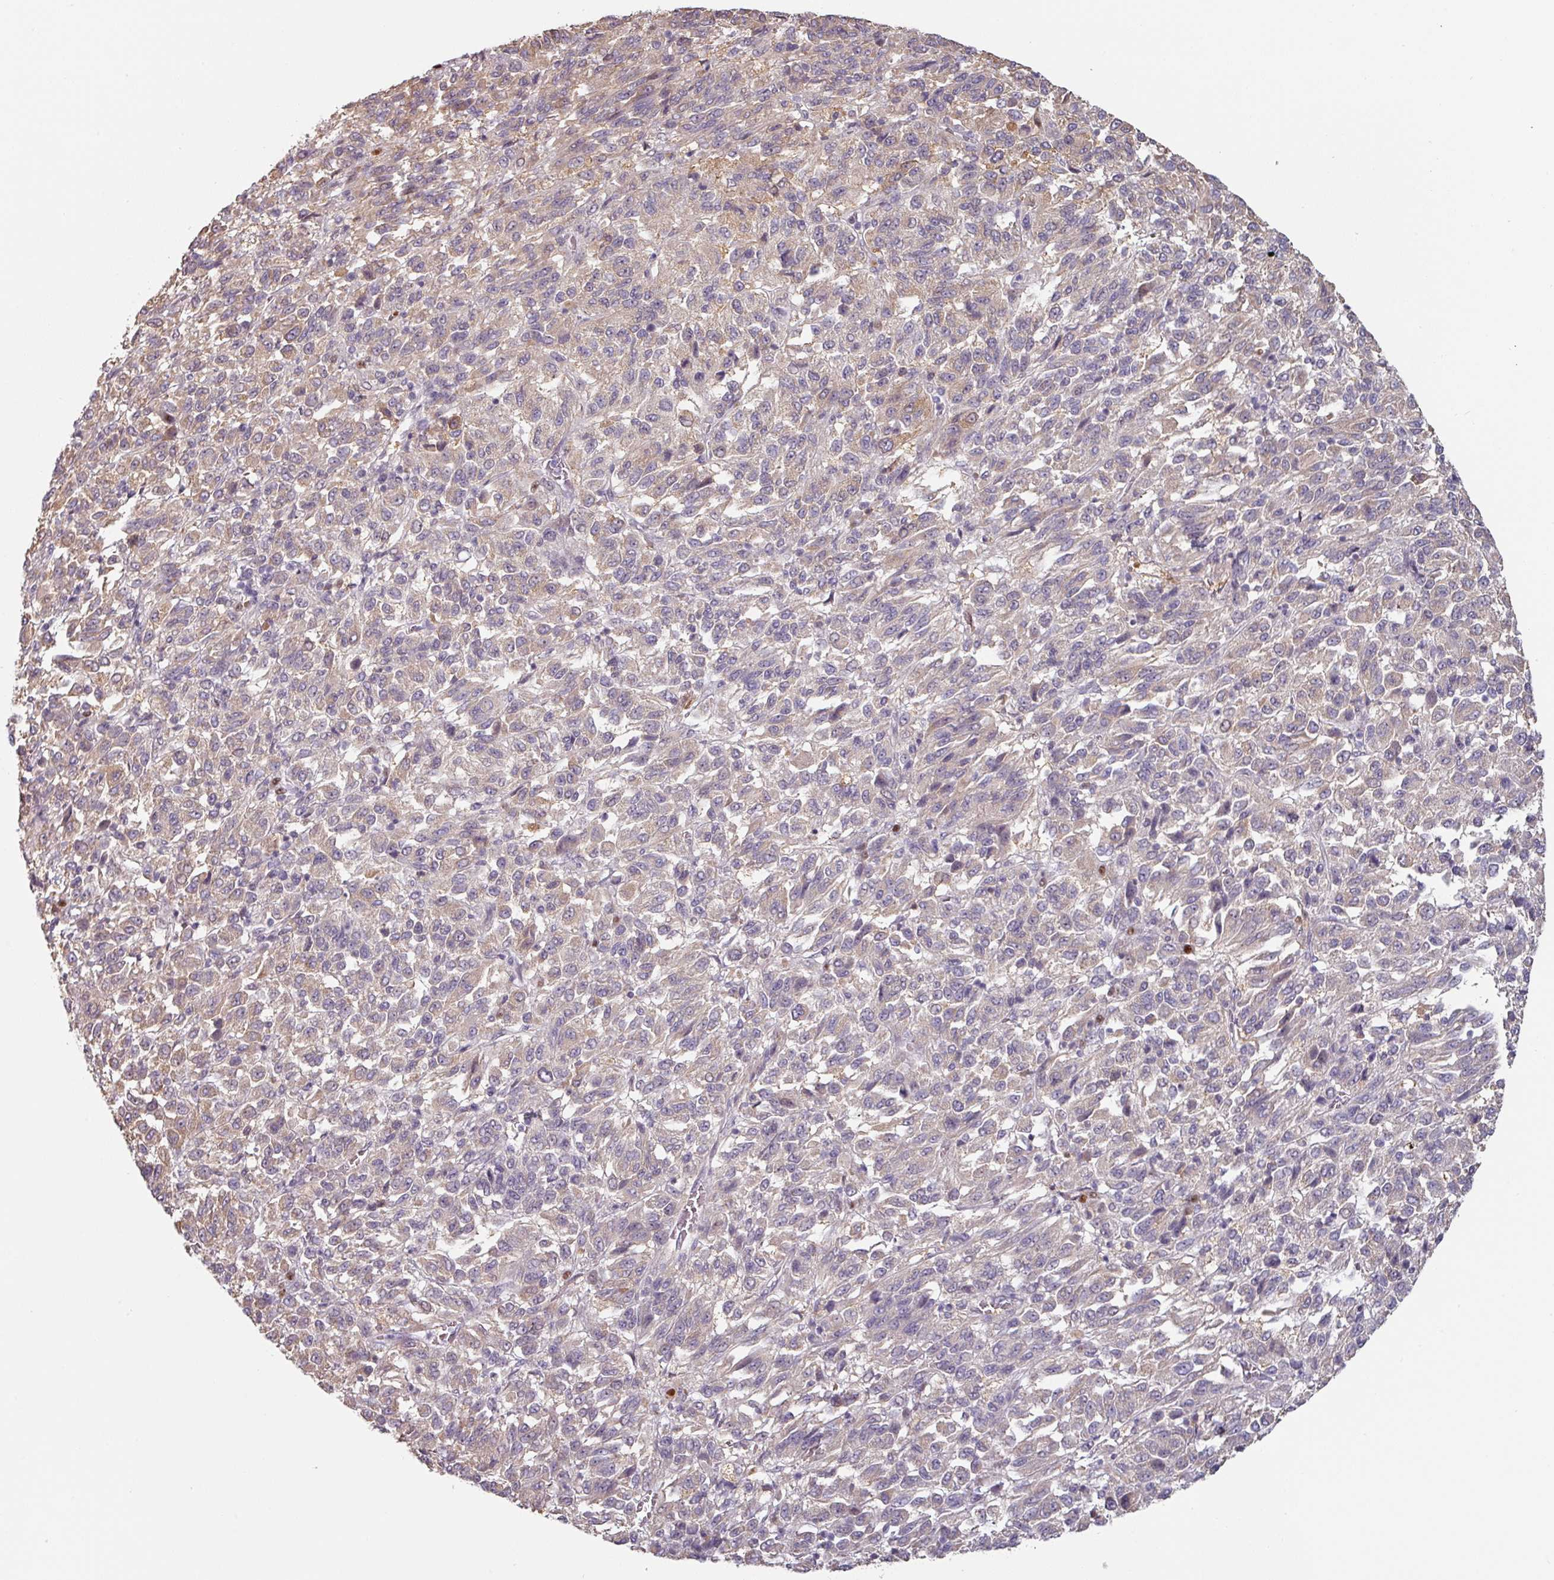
{"staining": {"intensity": "weak", "quantity": "25%-75%", "location": "cytoplasmic/membranous"}, "tissue": "melanoma", "cell_type": "Tumor cells", "image_type": "cancer", "snomed": [{"axis": "morphology", "description": "Malignant melanoma, Metastatic site"}, {"axis": "topography", "description": "Lung"}], "caption": "Brown immunohistochemical staining in melanoma reveals weak cytoplasmic/membranous expression in about 25%-75% of tumor cells.", "gene": "ZBTB6", "patient": {"sex": "male", "age": 64}}